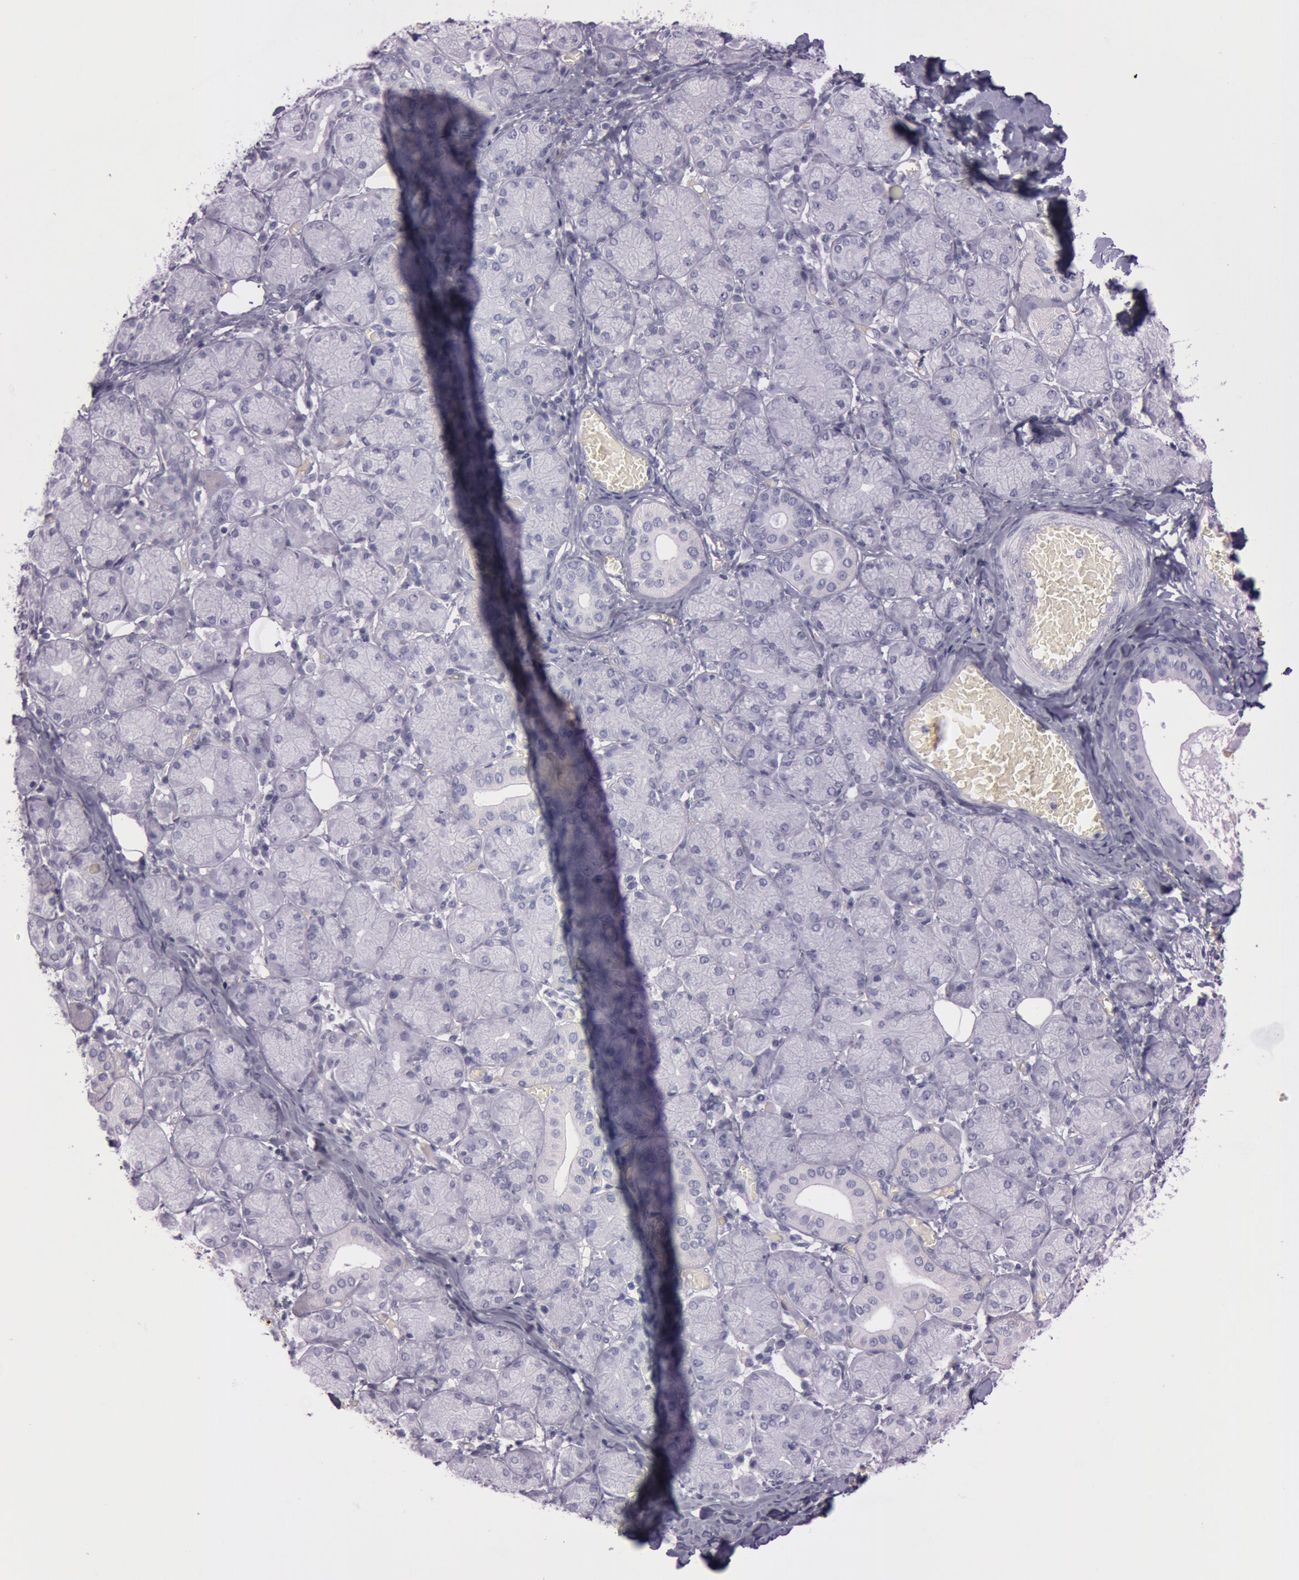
{"staining": {"intensity": "negative", "quantity": "none", "location": "none"}, "tissue": "salivary gland", "cell_type": "Glandular cells", "image_type": "normal", "snomed": [{"axis": "morphology", "description": "Normal tissue, NOS"}, {"axis": "topography", "description": "Salivary gland"}], "caption": "IHC of normal salivary gland reveals no expression in glandular cells.", "gene": "S100A7", "patient": {"sex": "female", "age": 24}}